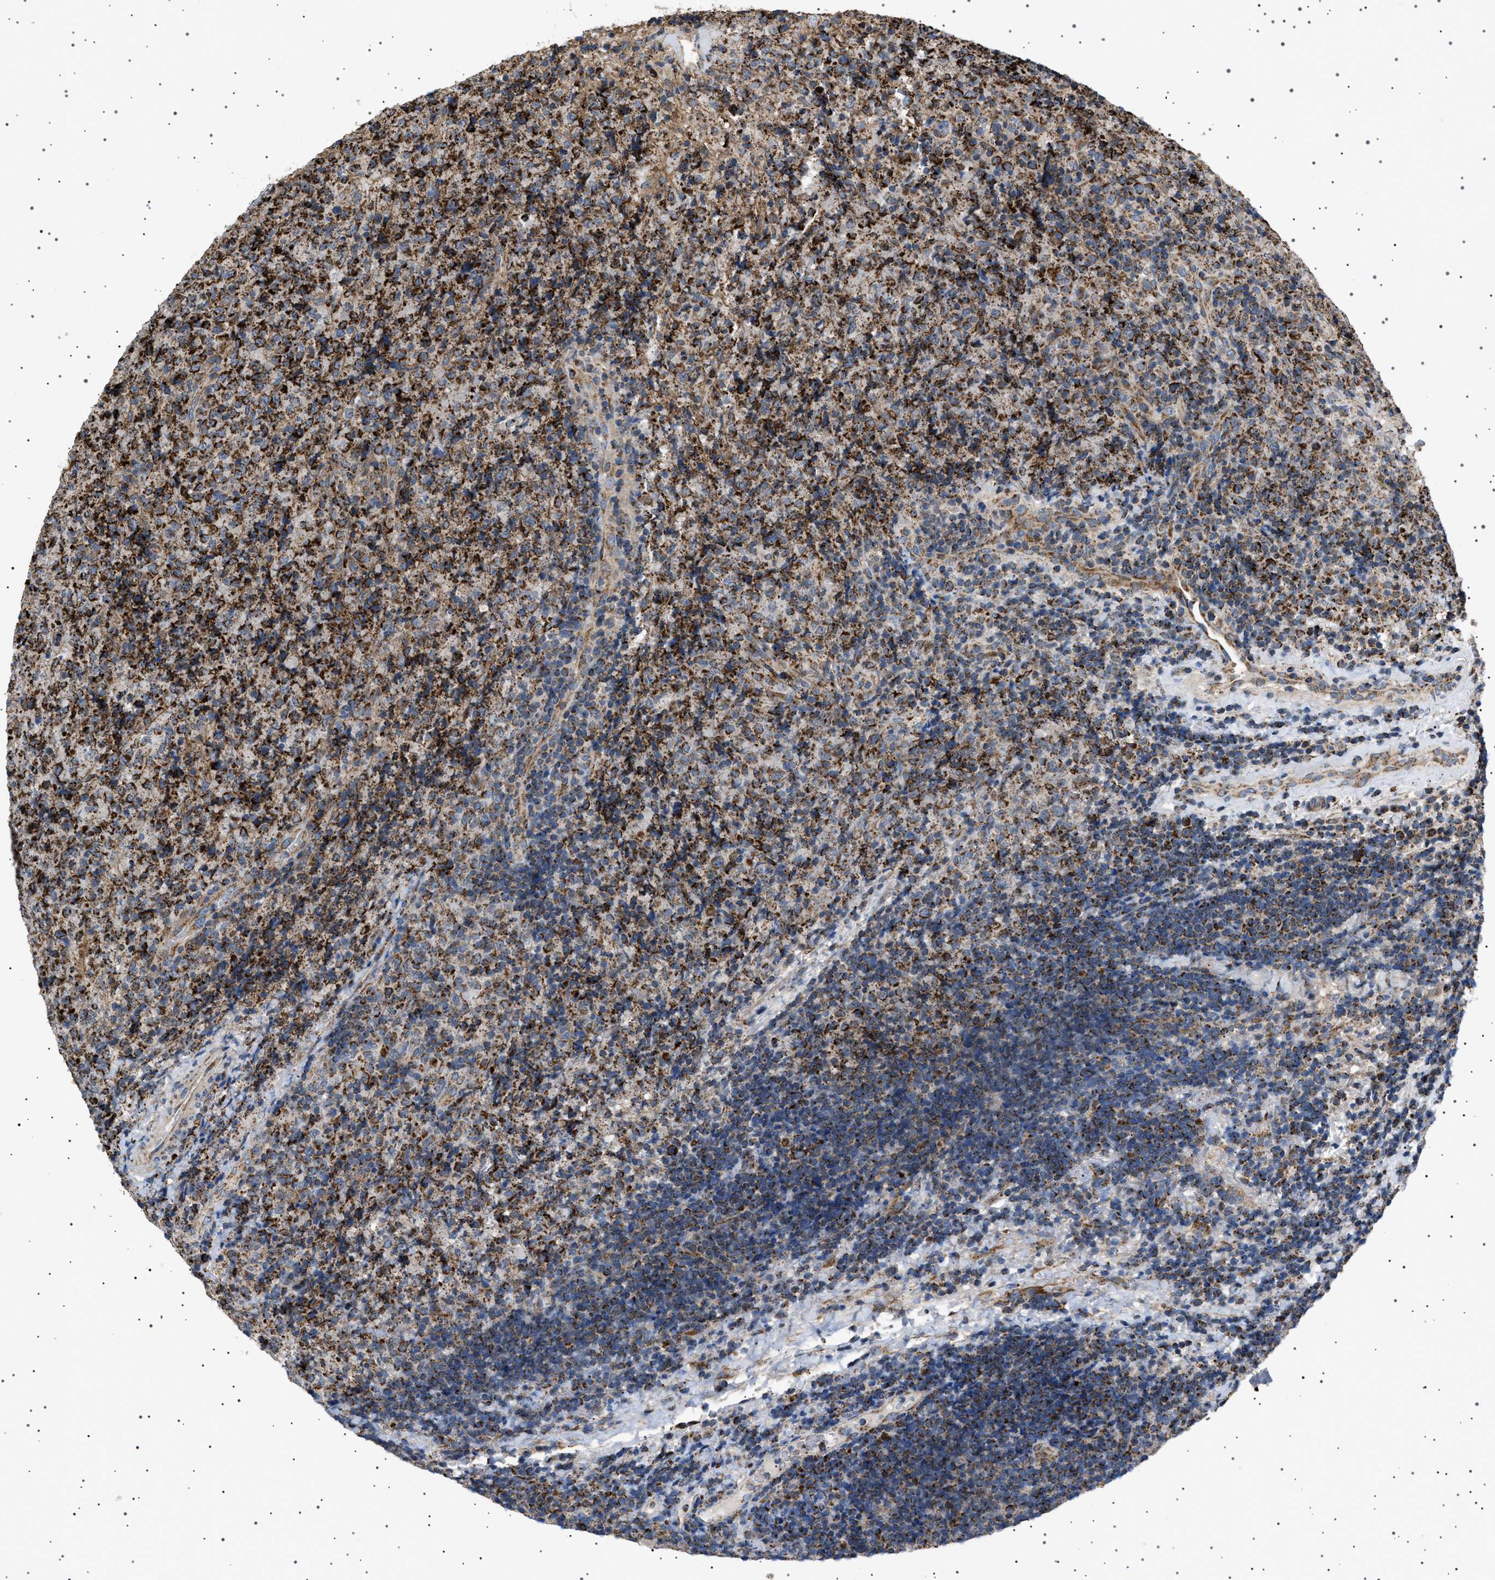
{"staining": {"intensity": "strong", "quantity": ">75%", "location": "cytoplasmic/membranous"}, "tissue": "lymphoma", "cell_type": "Tumor cells", "image_type": "cancer", "snomed": [{"axis": "morphology", "description": "Malignant lymphoma, non-Hodgkin's type, High grade"}, {"axis": "topography", "description": "Tonsil"}], "caption": "IHC of high-grade malignant lymphoma, non-Hodgkin's type demonstrates high levels of strong cytoplasmic/membranous expression in approximately >75% of tumor cells.", "gene": "UBXN8", "patient": {"sex": "female", "age": 36}}